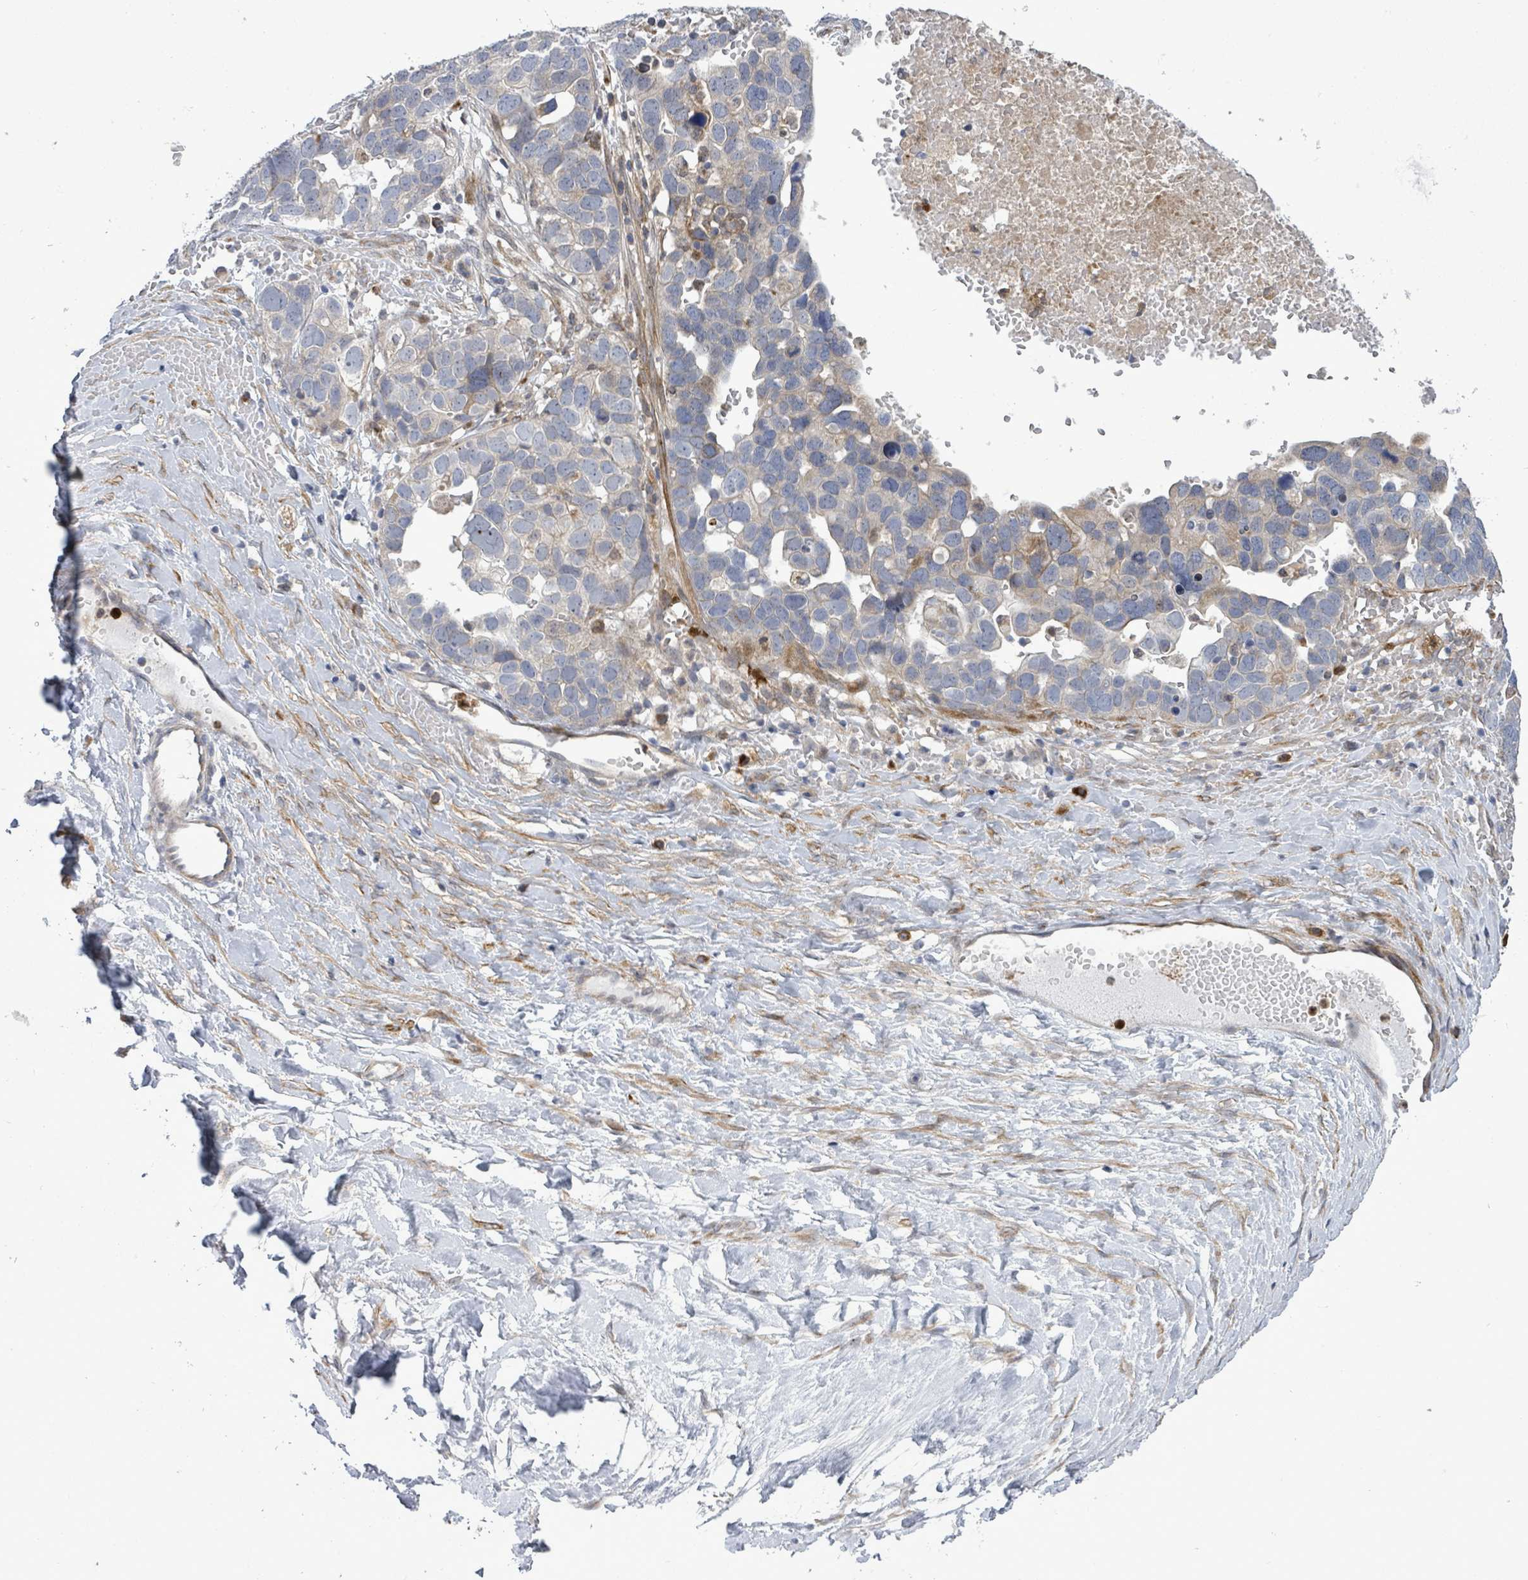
{"staining": {"intensity": "negative", "quantity": "none", "location": "none"}, "tissue": "ovarian cancer", "cell_type": "Tumor cells", "image_type": "cancer", "snomed": [{"axis": "morphology", "description": "Cystadenocarcinoma, serous, NOS"}, {"axis": "topography", "description": "Ovary"}], "caption": "A micrograph of ovarian serous cystadenocarcinoma stained for a protein displays no brown staining in tumor cells.", "gene": "SAR1A", "patient": {"sex": "female", "age": 54}}